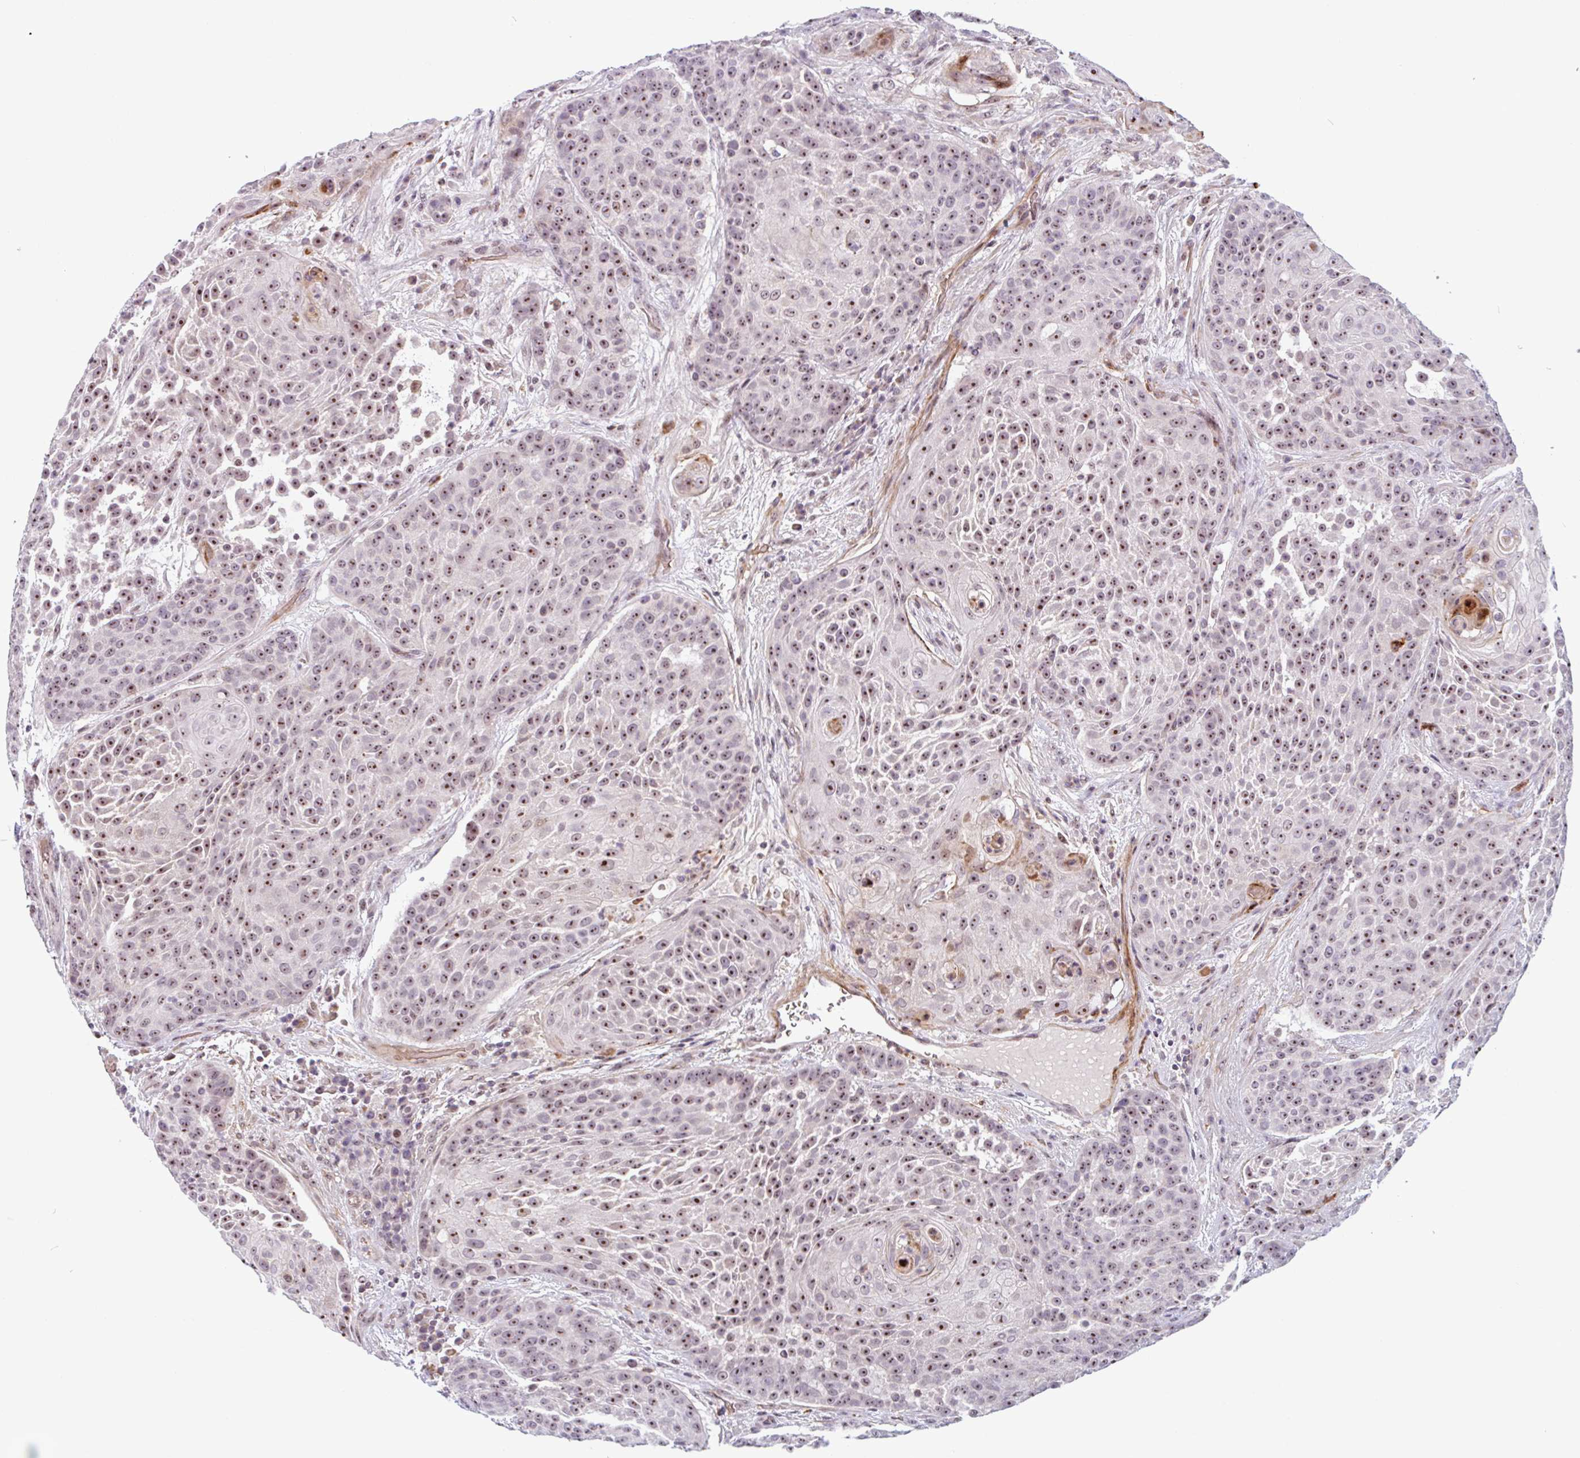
{"staining": {"intensity": "moderate", "quantity": ">75%", "location": "nuclear"}, "tissue": "urothelial cancer", "cell_type": "Tumor cells", "image_type": "cancer", "snomed": [{"axis": "morphology", "description": "Urothelial carcinoma, High grade"}, {"axis": "topography", "description": "Urinary bladder"}], "caption": "IHC (DAB (3,3'-diaminobenzidine)) staining of human urothelial cancer demonstrates moderate nuclear protein expression in approximately >75% of tumor cells.", "gene": "TMEM119", "patient": {"sex": "female", "age": 63}}